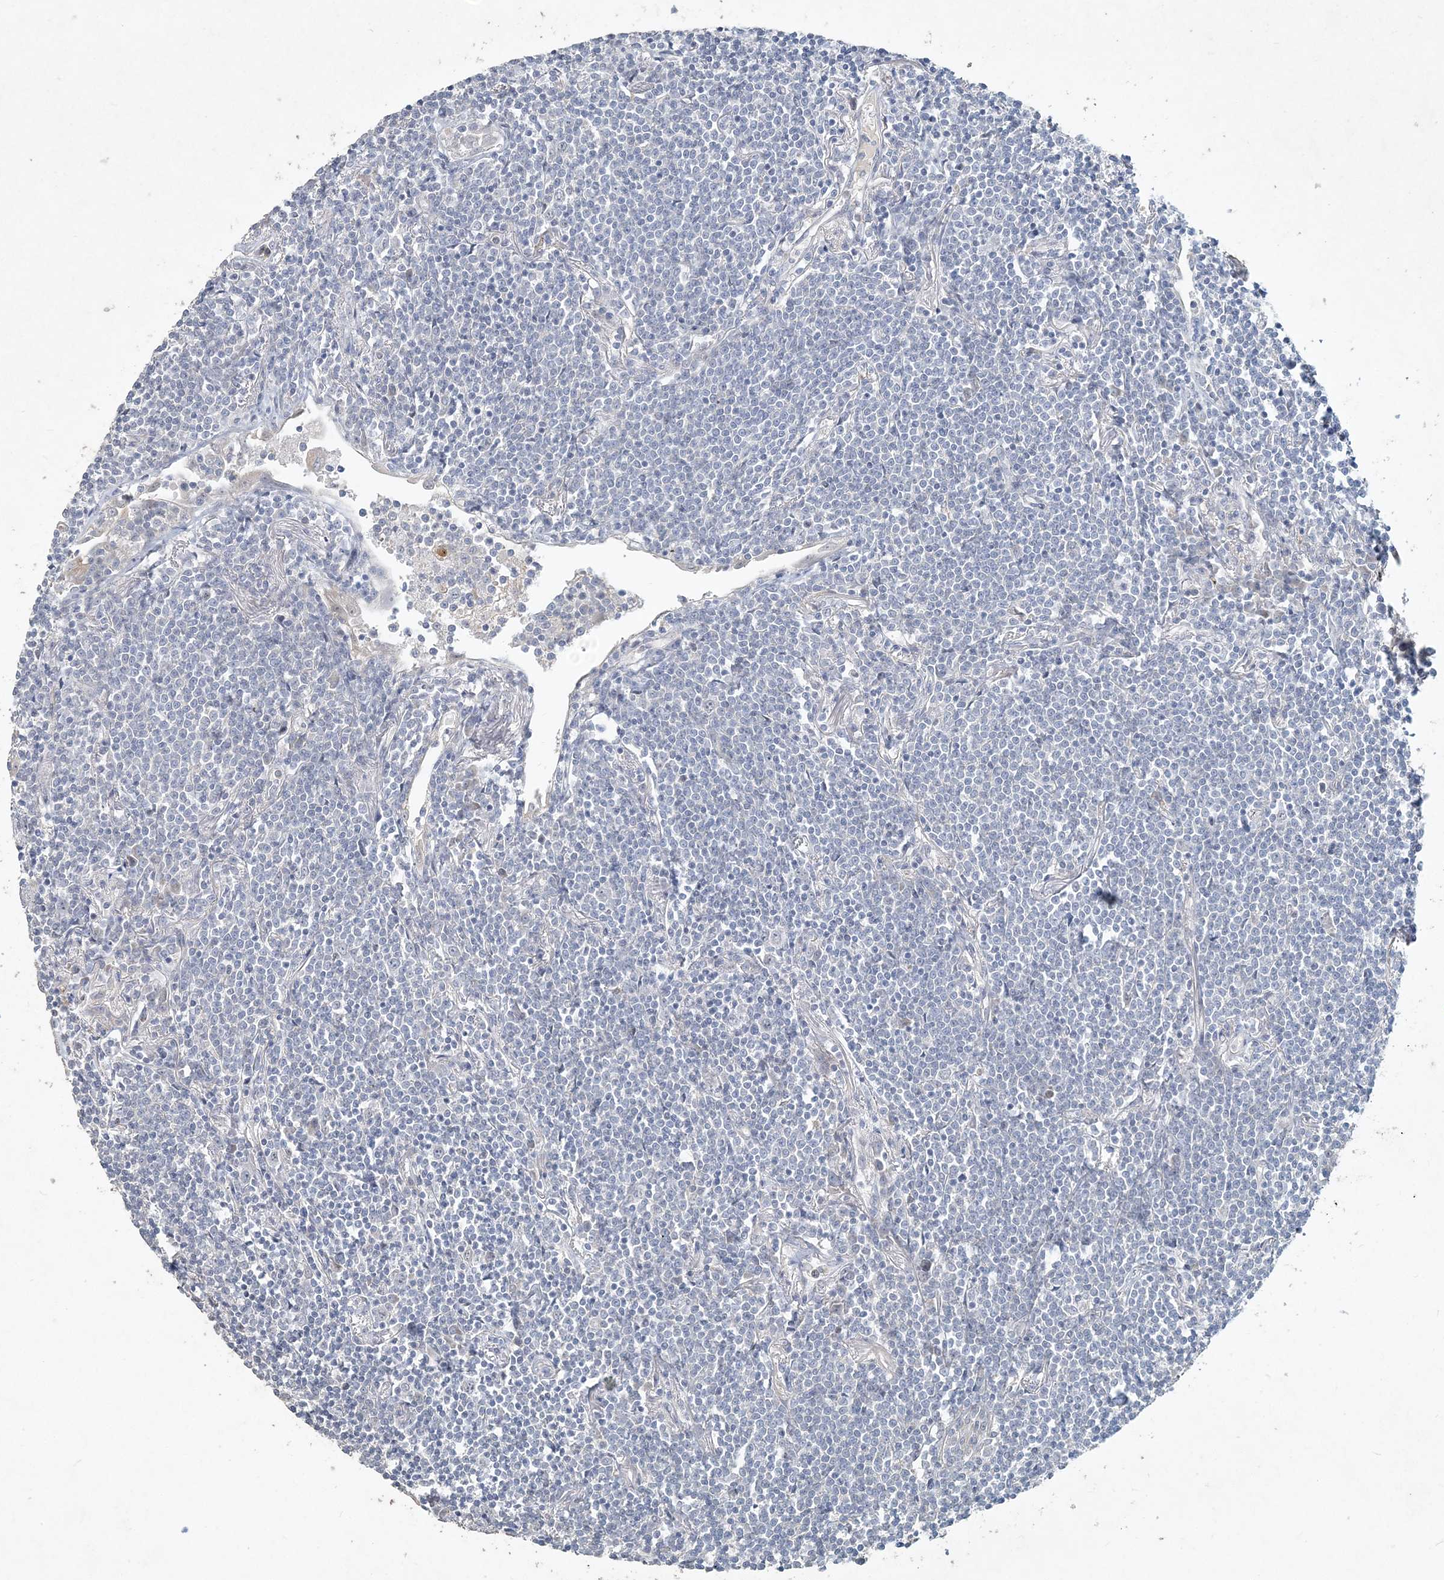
{"staining": {"intensity": "negative", "quantity": "none", "location": "none"}, "tissue": "lymphoma", "cell_type": "Tumor cells", "image_type": "cancer", "snomed": [{"axis": "morphology", "description": "Malignant lymphoma, non-Hodgkin's type, Low grade"}, {"axis": "topography", "description": "Lung"}], "caption": "Micrograph shows no protein positivity in tumor cells of lymphoma tissue.", "gene": "DNAH5", "patient": {"sex": "female", "age": 71}}